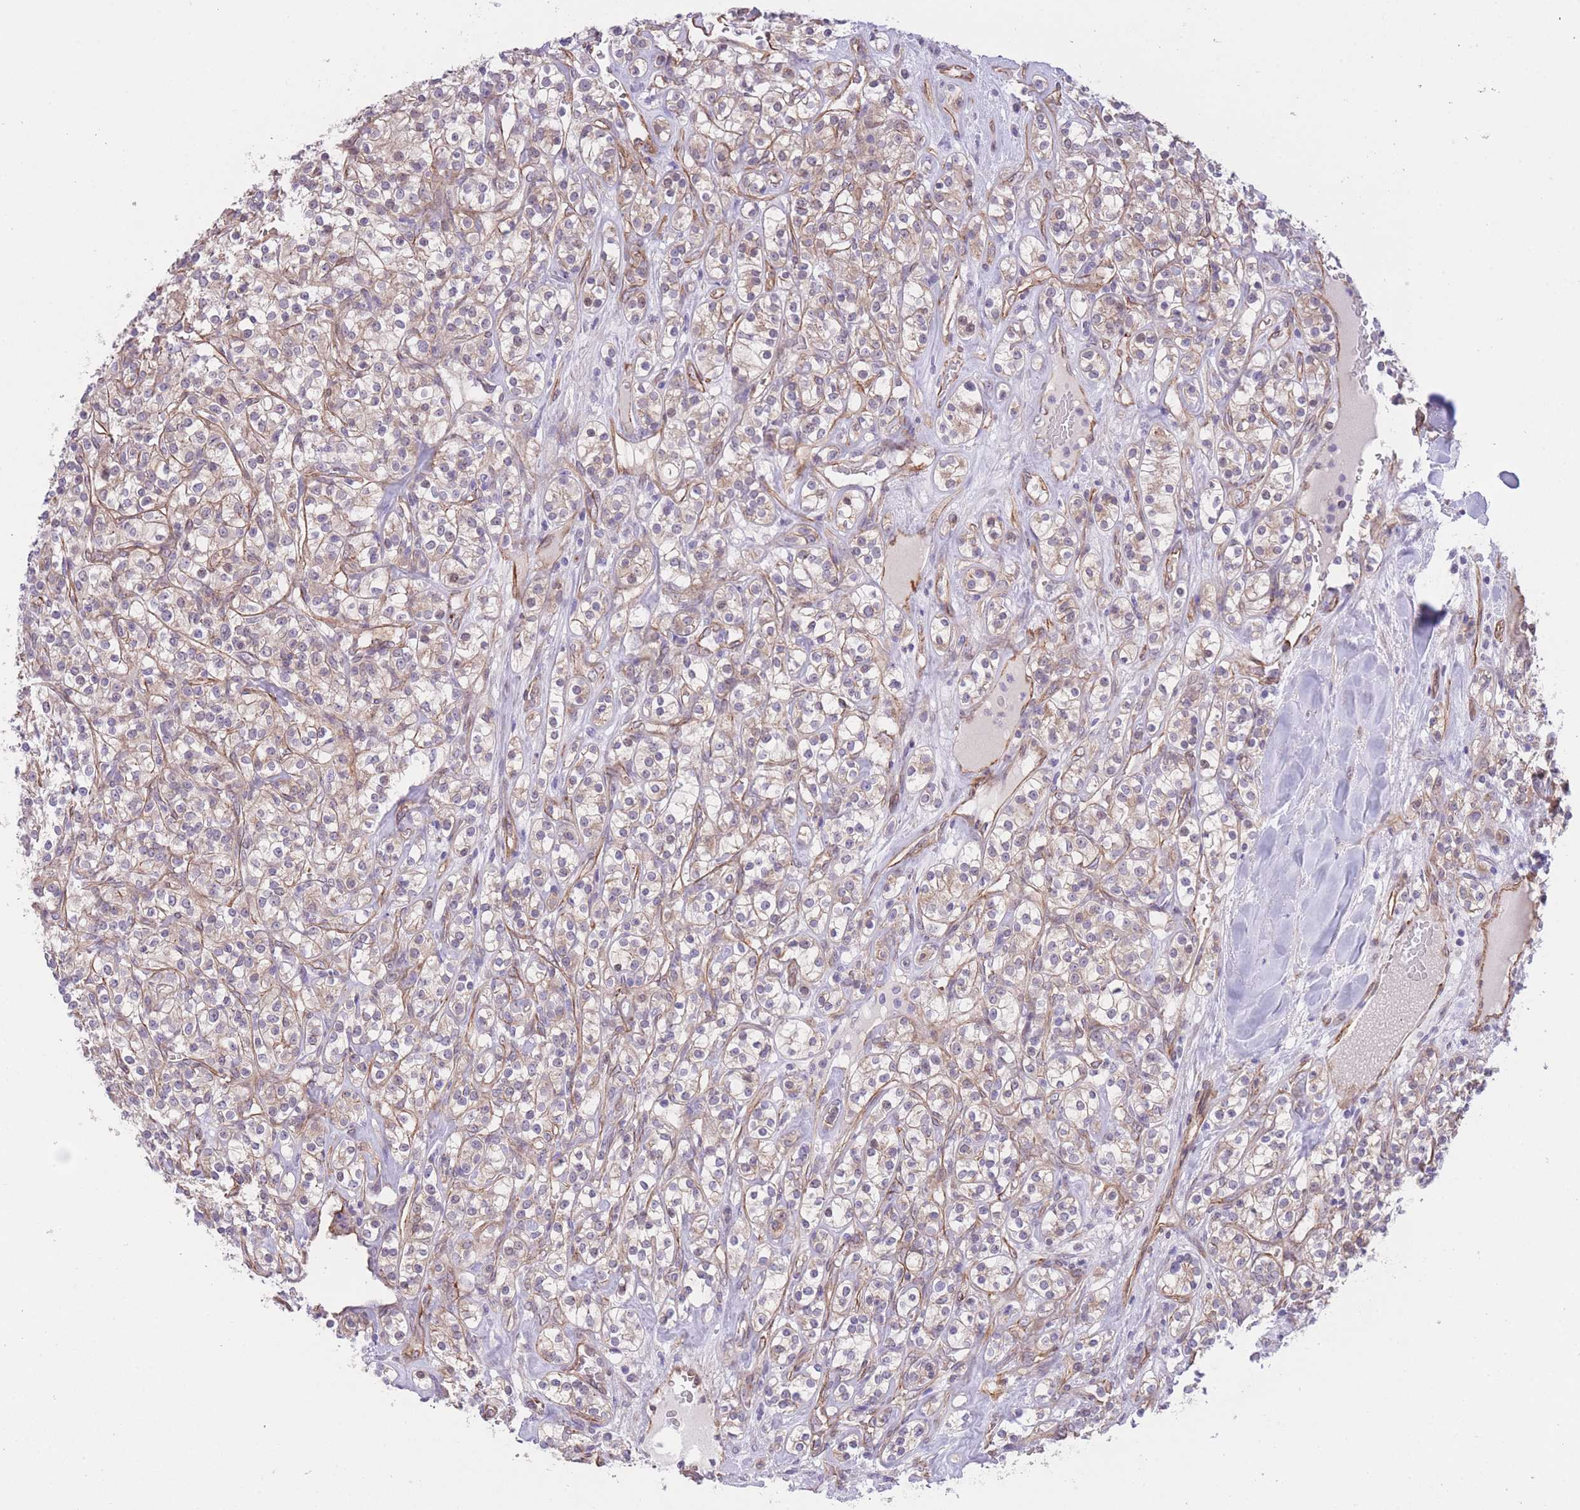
{"staining": {"intensity": "weak", "quantity": "25%-75%", "location": "cytoplasmic/membranous"}, "tissue": "renal cancer", "cell_type": "Tumor cells", "image_type": "cancer", "snomed": [{"axis": "morphology", "description": "Adenocarcinoma, NOS"}, {"axis": "topography", "description": "Kidney"}], "caption": "A low amount of weak cytoplasmic/membranous positivity is appreciated in about 25%-75% of tumor cells in renal cancer (adenocarcinoma) tissue.", "gene": "QTRT1", "patient": {"sex": "male", "age": 77}}